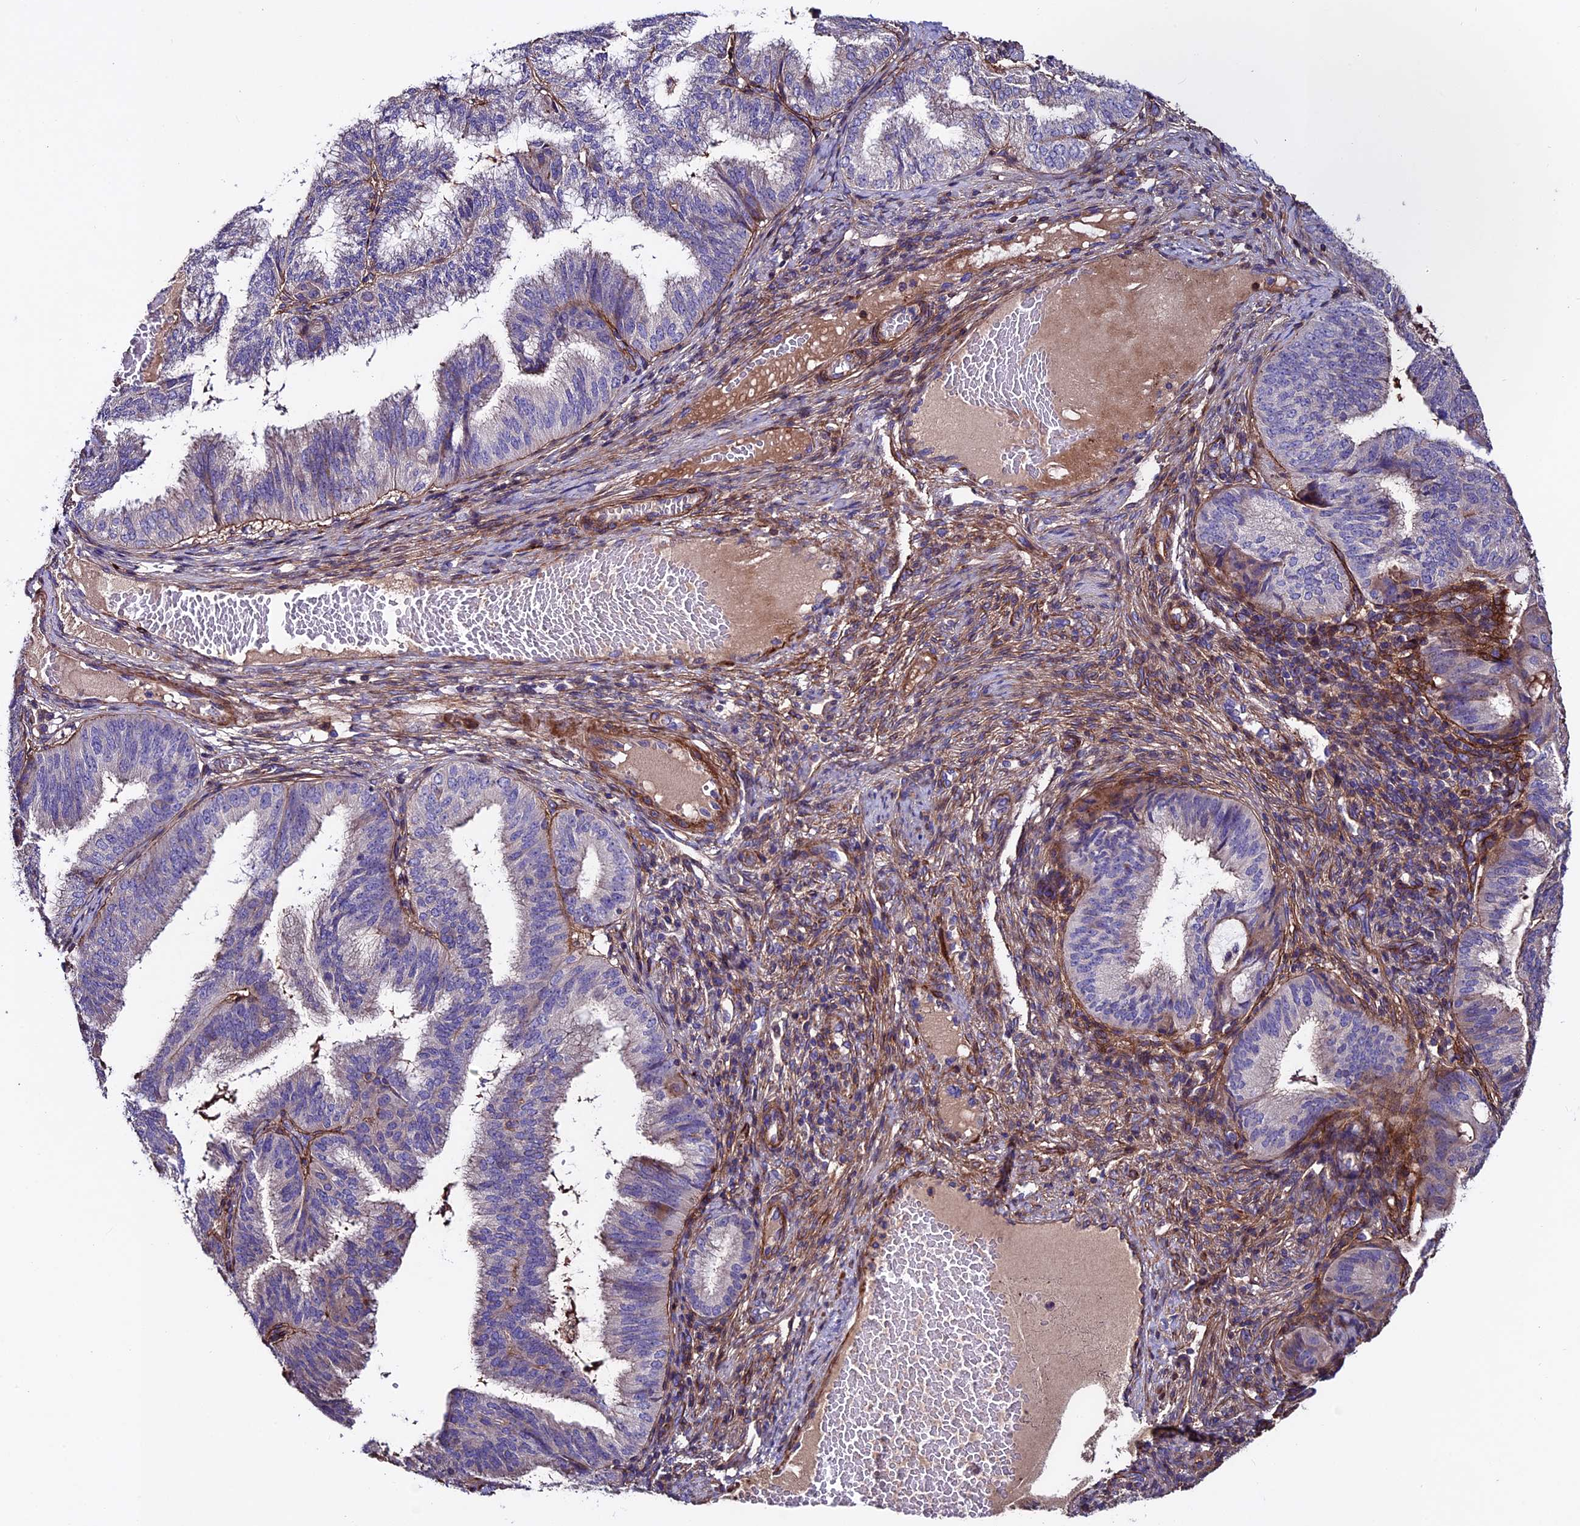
{"staining": {"intensity": "negative", "quantity": "none", "location": "none"}, "tissue": "endometrial cancer", "cell_type": "Tumor cells", "image_type": "cancer", "snomed": [{"axis": "morphology", "description": "Adenocarcinoma, NOS"}, {"axis": "topography", "description": "Endometrium"}], "caption": "Human endometrial adenocarcinoma stained for a protein using immunohistochemistry (IHC) reveals no positivity in tumor cells.", "gene": "EVA1B", "patient": {"sex": "female", "age": 49}}